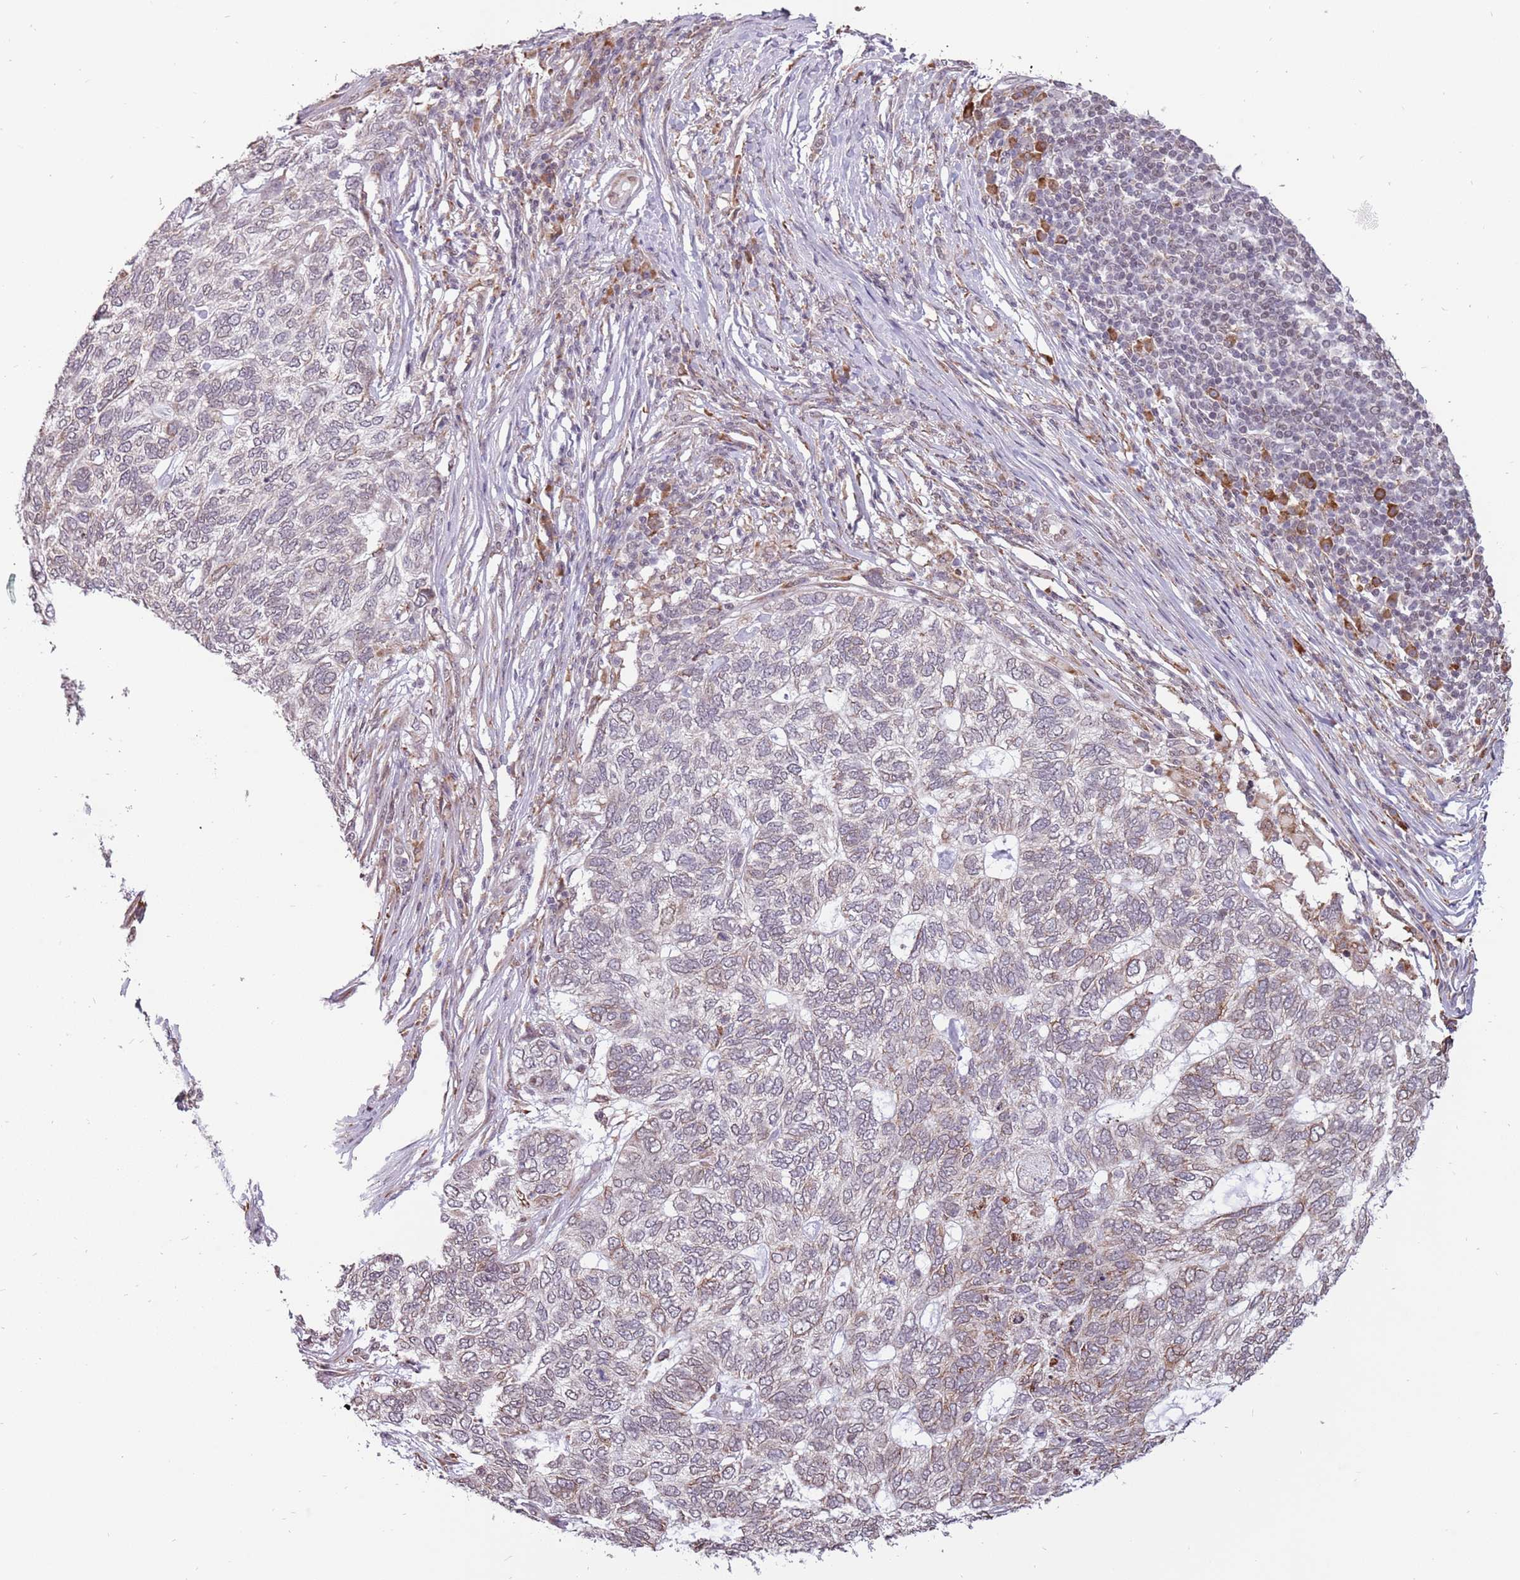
{"staining": {"intensity": "weak", "quantity": "<25%", "location": "cytoplasmic/membranous"}, "tissue": "skin cancer", "cell_type": "Tumor cells", "image_type": "cancer", "snomed": [{"axis": "morphology", "description": "Basal cell carcinoma"}, {"axis": "topography", "description": "Skin"}], "caption": "A high-resolution histopathology image shows immunohistochemistry (IHC) staining of skin cancer (basal cell carcinoma), which exhibits no significant staining in tumor cells.", "gene": "BARD1", "patient": {"sex": "female", "age": 65}}